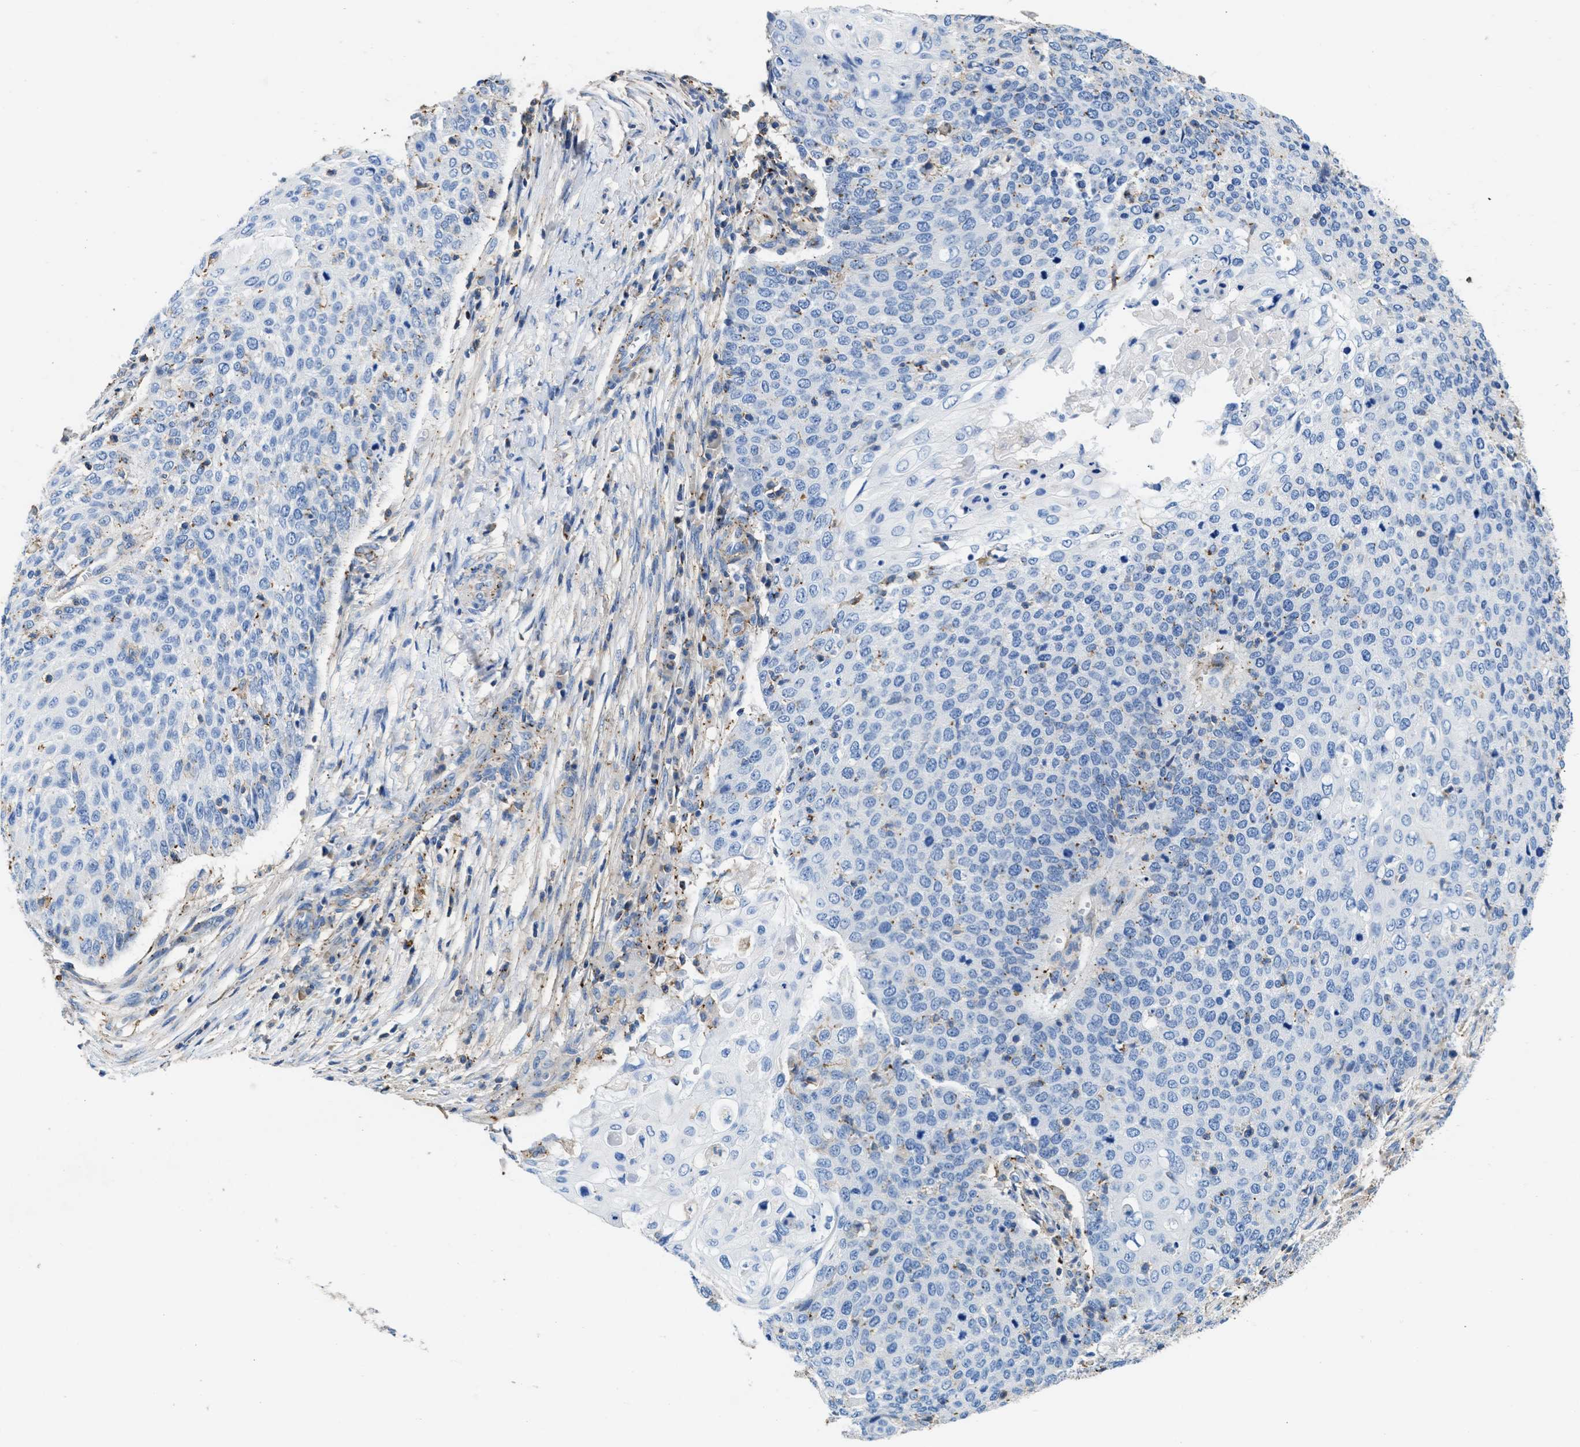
{"staining": {"intensity": "negative", "quantity": "none", "location": "none"}, "tissue": "cervical cancer", "cell_type": "Tumor cells", "image_type": "cancer", "snomed": [{"axis": "morphology", "description": "Squamous cell carcinoma, NOS"}, {"axis": "topography", "description": "Cervix"}], "caption": "Protein analysis of squamous cell carcinoma (cervical) exhibits no significant staining in tumor cells.", "gene": "KCNQ4", "patient": {"sex": "female", "age": 39}}